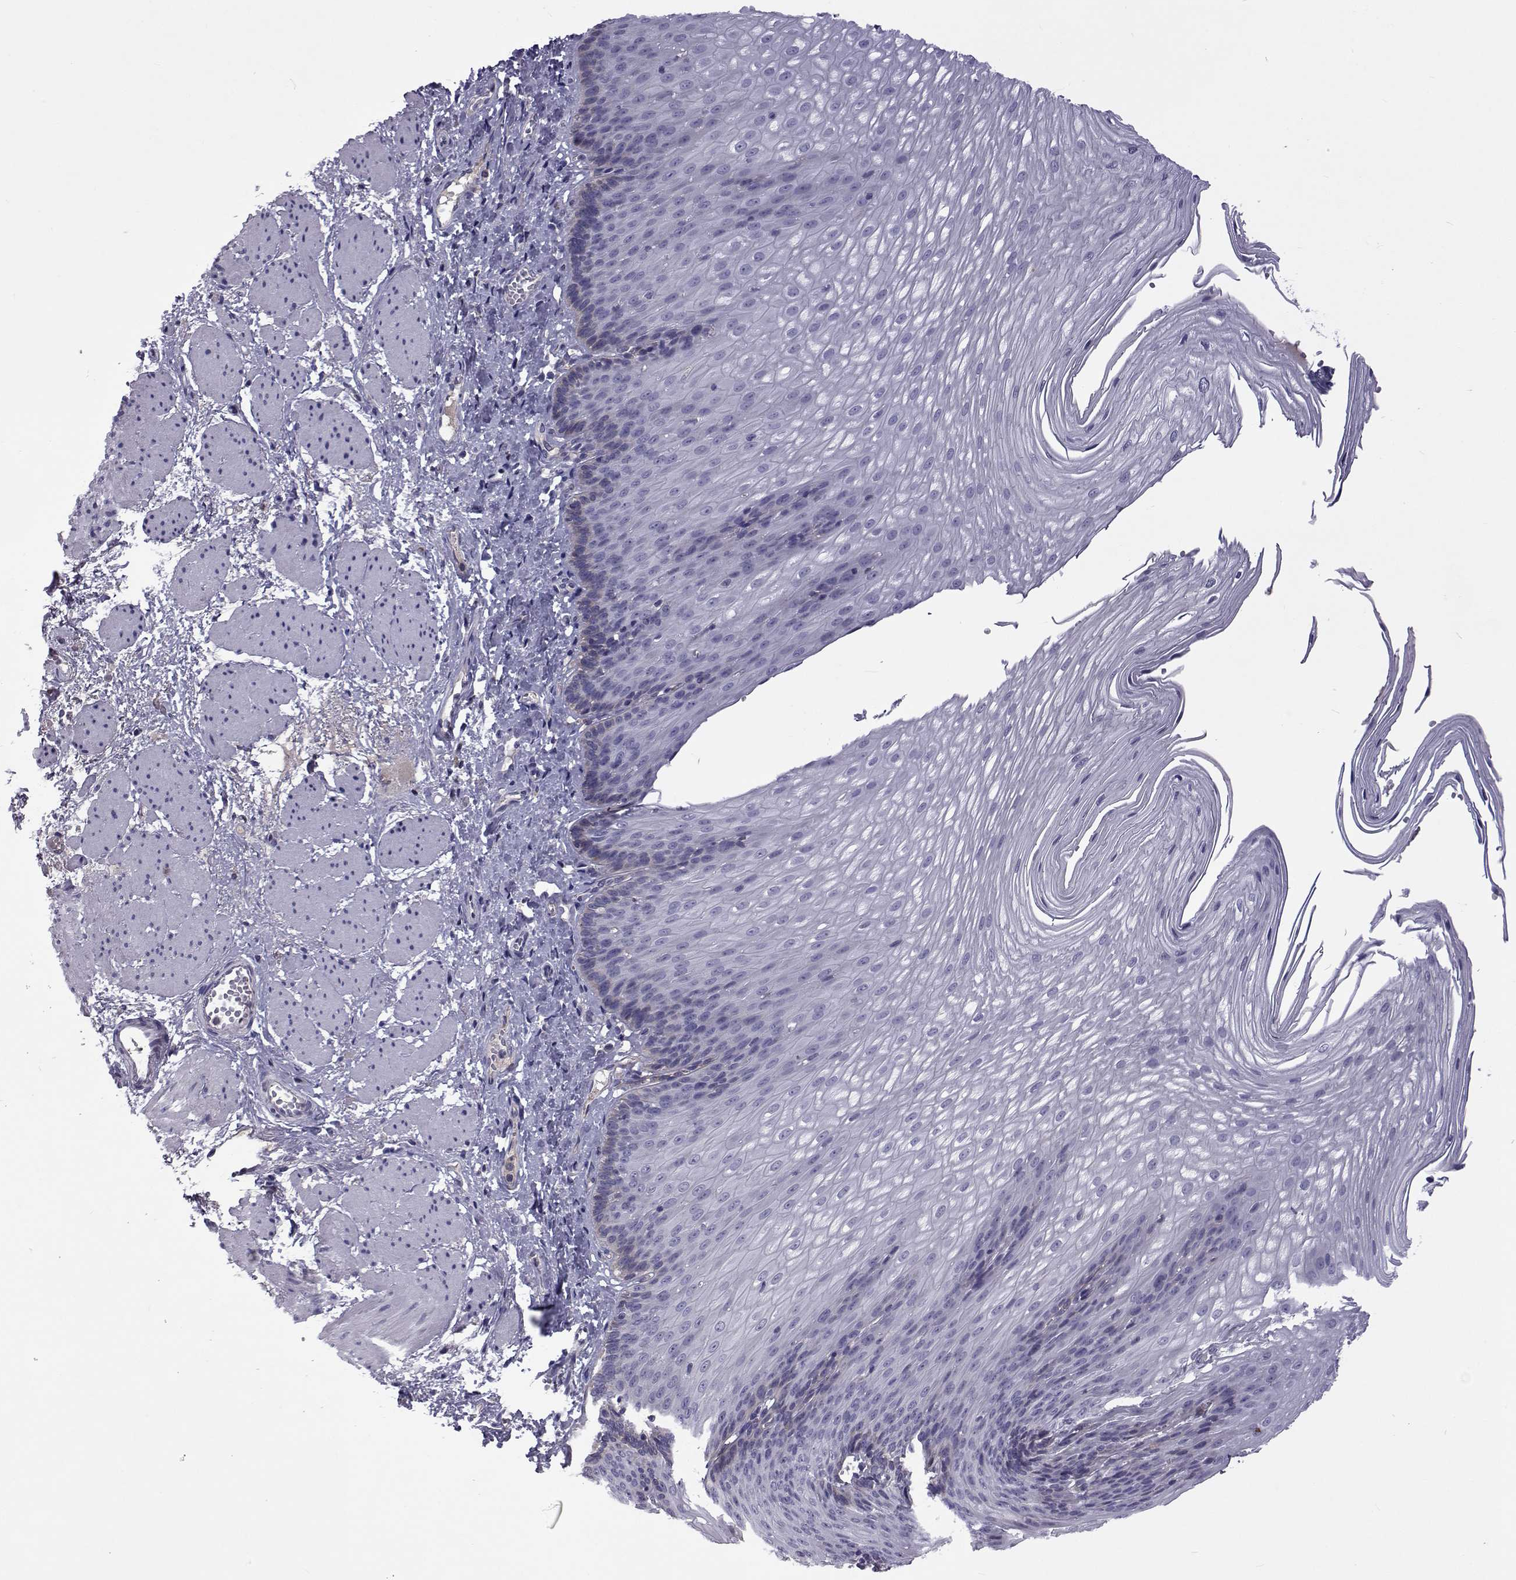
{"staining": {"intensity": "negative", "quantity": "none", "location": "none"}, "tissue": "esophagus", "cell_type": "Squamous epithelial cells", "image_type": "normal", "snomed": [{"axis": "morphology", "description": "Normal tissue, NOS"}, {"axis": "topography", "description": "Esophagus"}], "caption": "This photomicrograph is of unremarkable esophagus stained with IHC to label a protein in brown with the nuclei are counter-stained blue. There is no expression in squamous epithelial cells.", "gene": "TCF15", "patient": {"sex": "male", "age": 62}}